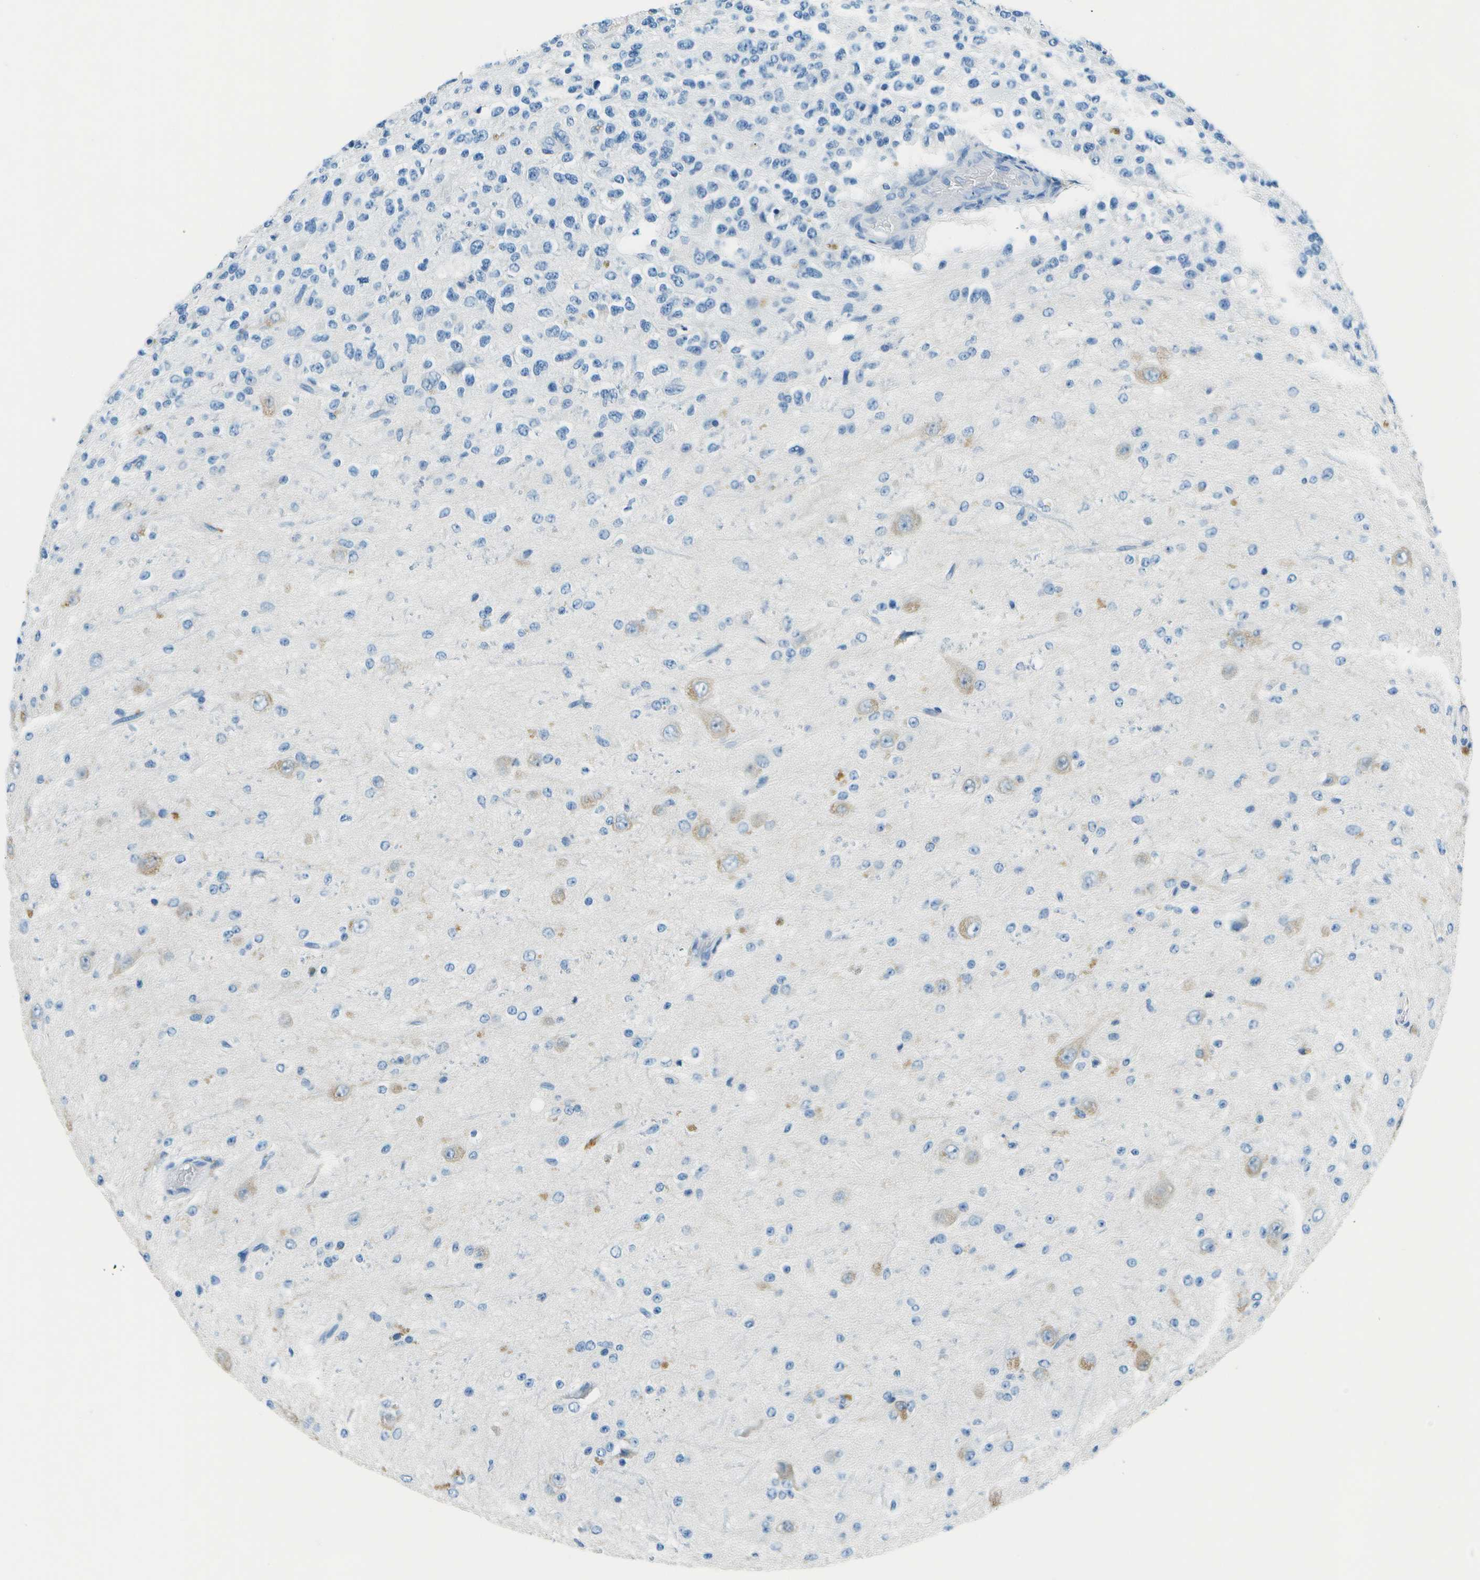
{"staining": {"intensity": "negative", "quantity": "none", "location": "none"}, "tissue": "glioma", "cell_type": "Tumor cells", "image_type": "cancer", "snomed": [{"axis": "morphology", "description": "Glioma, malignant, High grade"}, {"axis": "topography", "description": "pancreas cauda"}], "caption": "Glioma was stained to show a protein in brown. There is no significant expression in tumor cells.", "gene": "SLC16A10", "patient": {"sex": "male", "age": 60}}